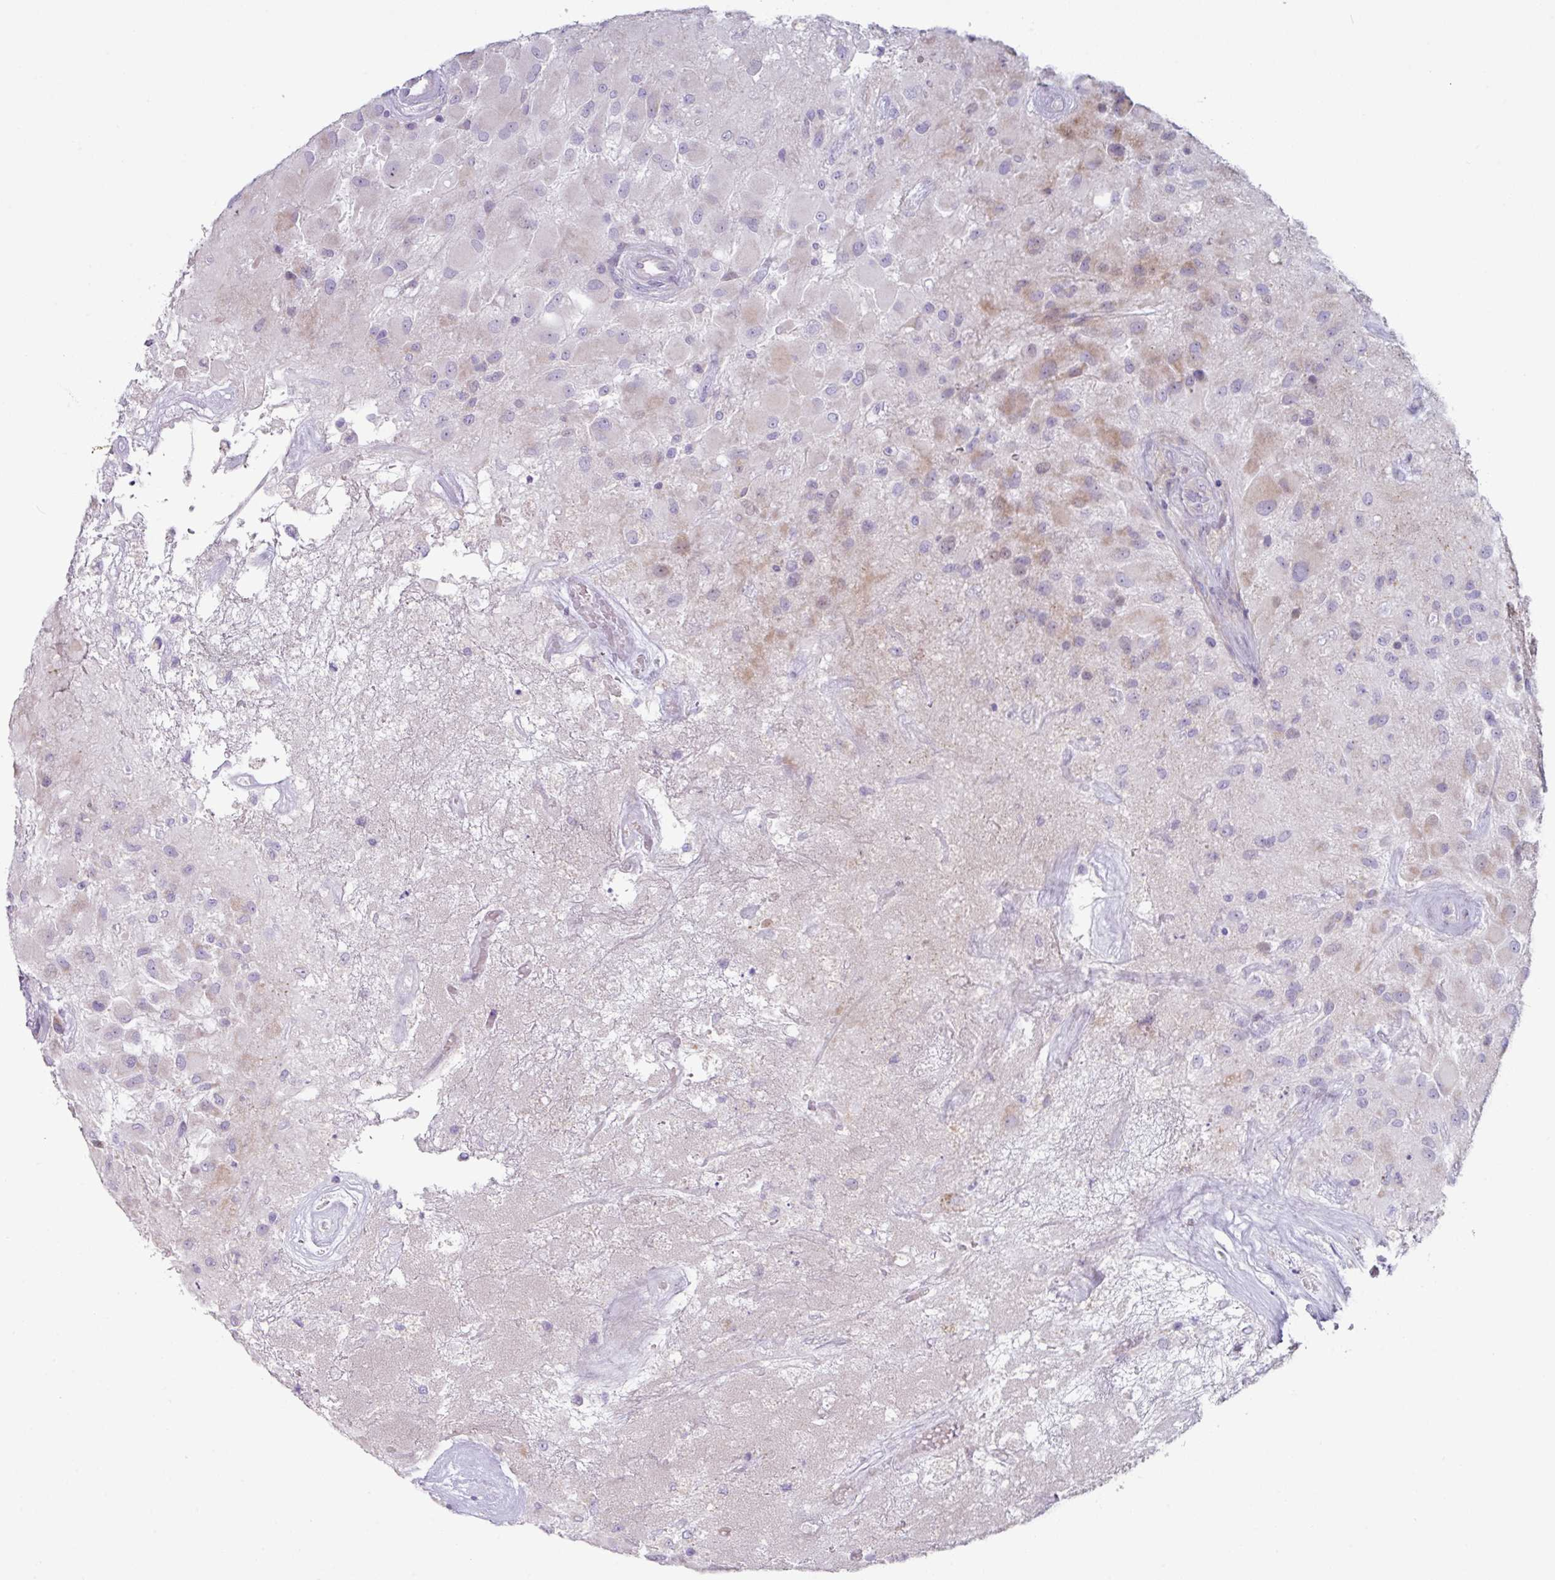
{"staining": {"intensity": "negative", "quantity": "none", "location": "none"}, "tissue": "glioma", "cell_type": "Tumor cells", "image_type": "cancer", "snomed": [{"axis": "morphology", "description": "Glioma, malignant, High grade"}, {"axis": "topography", "description": "Brain"}], "caption": "Image shows no significant protein positivity in tumor cells of glioma.", "gene": "RGS16", "patient": {"sex": "female", "age": 67}}